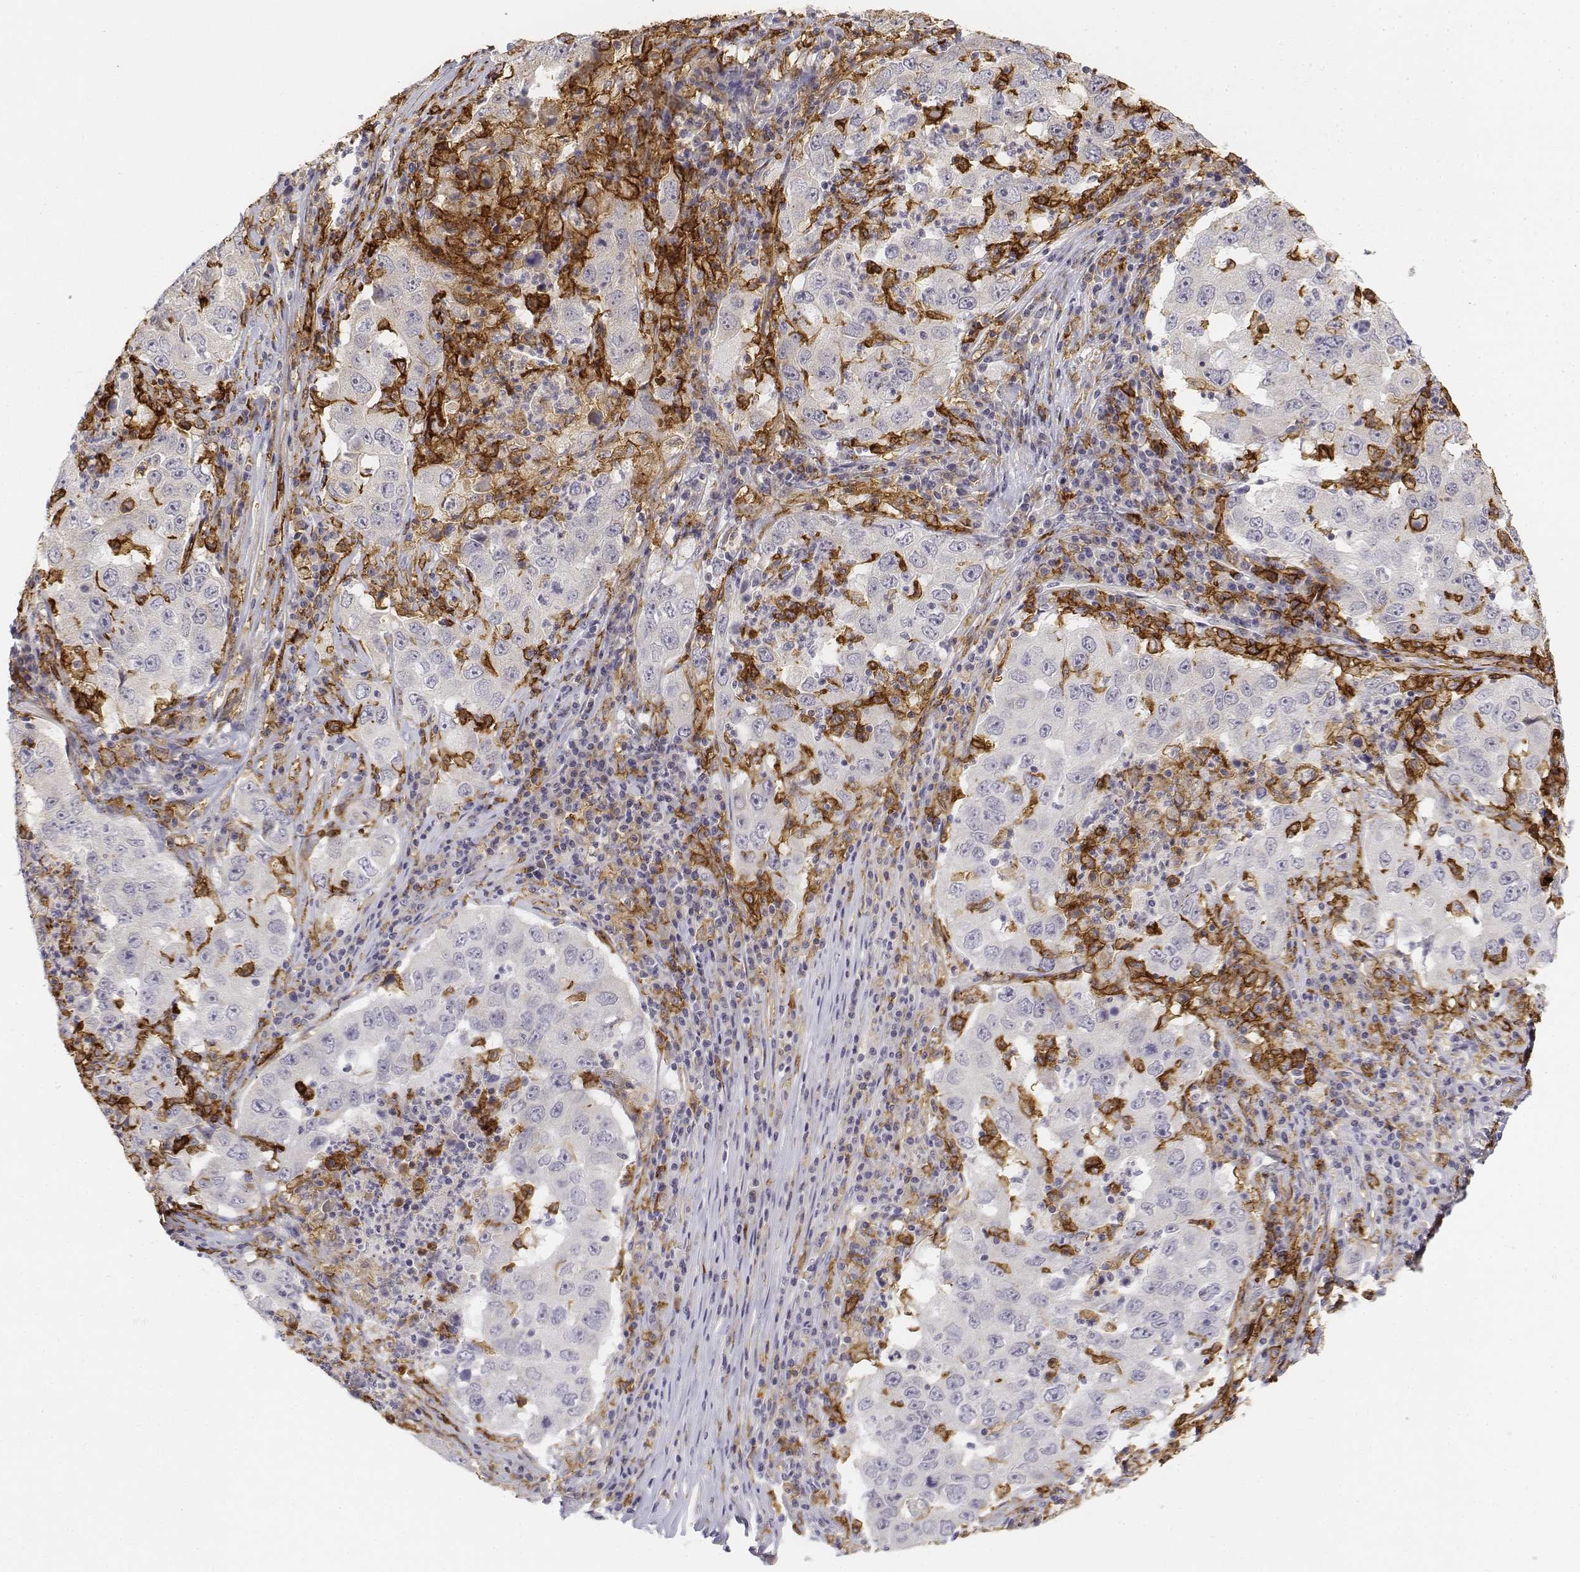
{"staining": {"intensity": "negative", "quantity": "none", "location": "none"}, "tissue": "lung cancer", "cell_type": "Tumor cells", "image_type": "cancer", "snomed": [{"axis": "morphology", "description": "Adenocarcinoma, NOS"}, {"axis": "topography", "description": "Lung"}], "caption": "The immunohistochemistry histopathology image has no significant staining in tumor cells of lung adenocarcinoma tissue.", "gene": "CD14", "patient": {"sex": "male", "age": 73}}